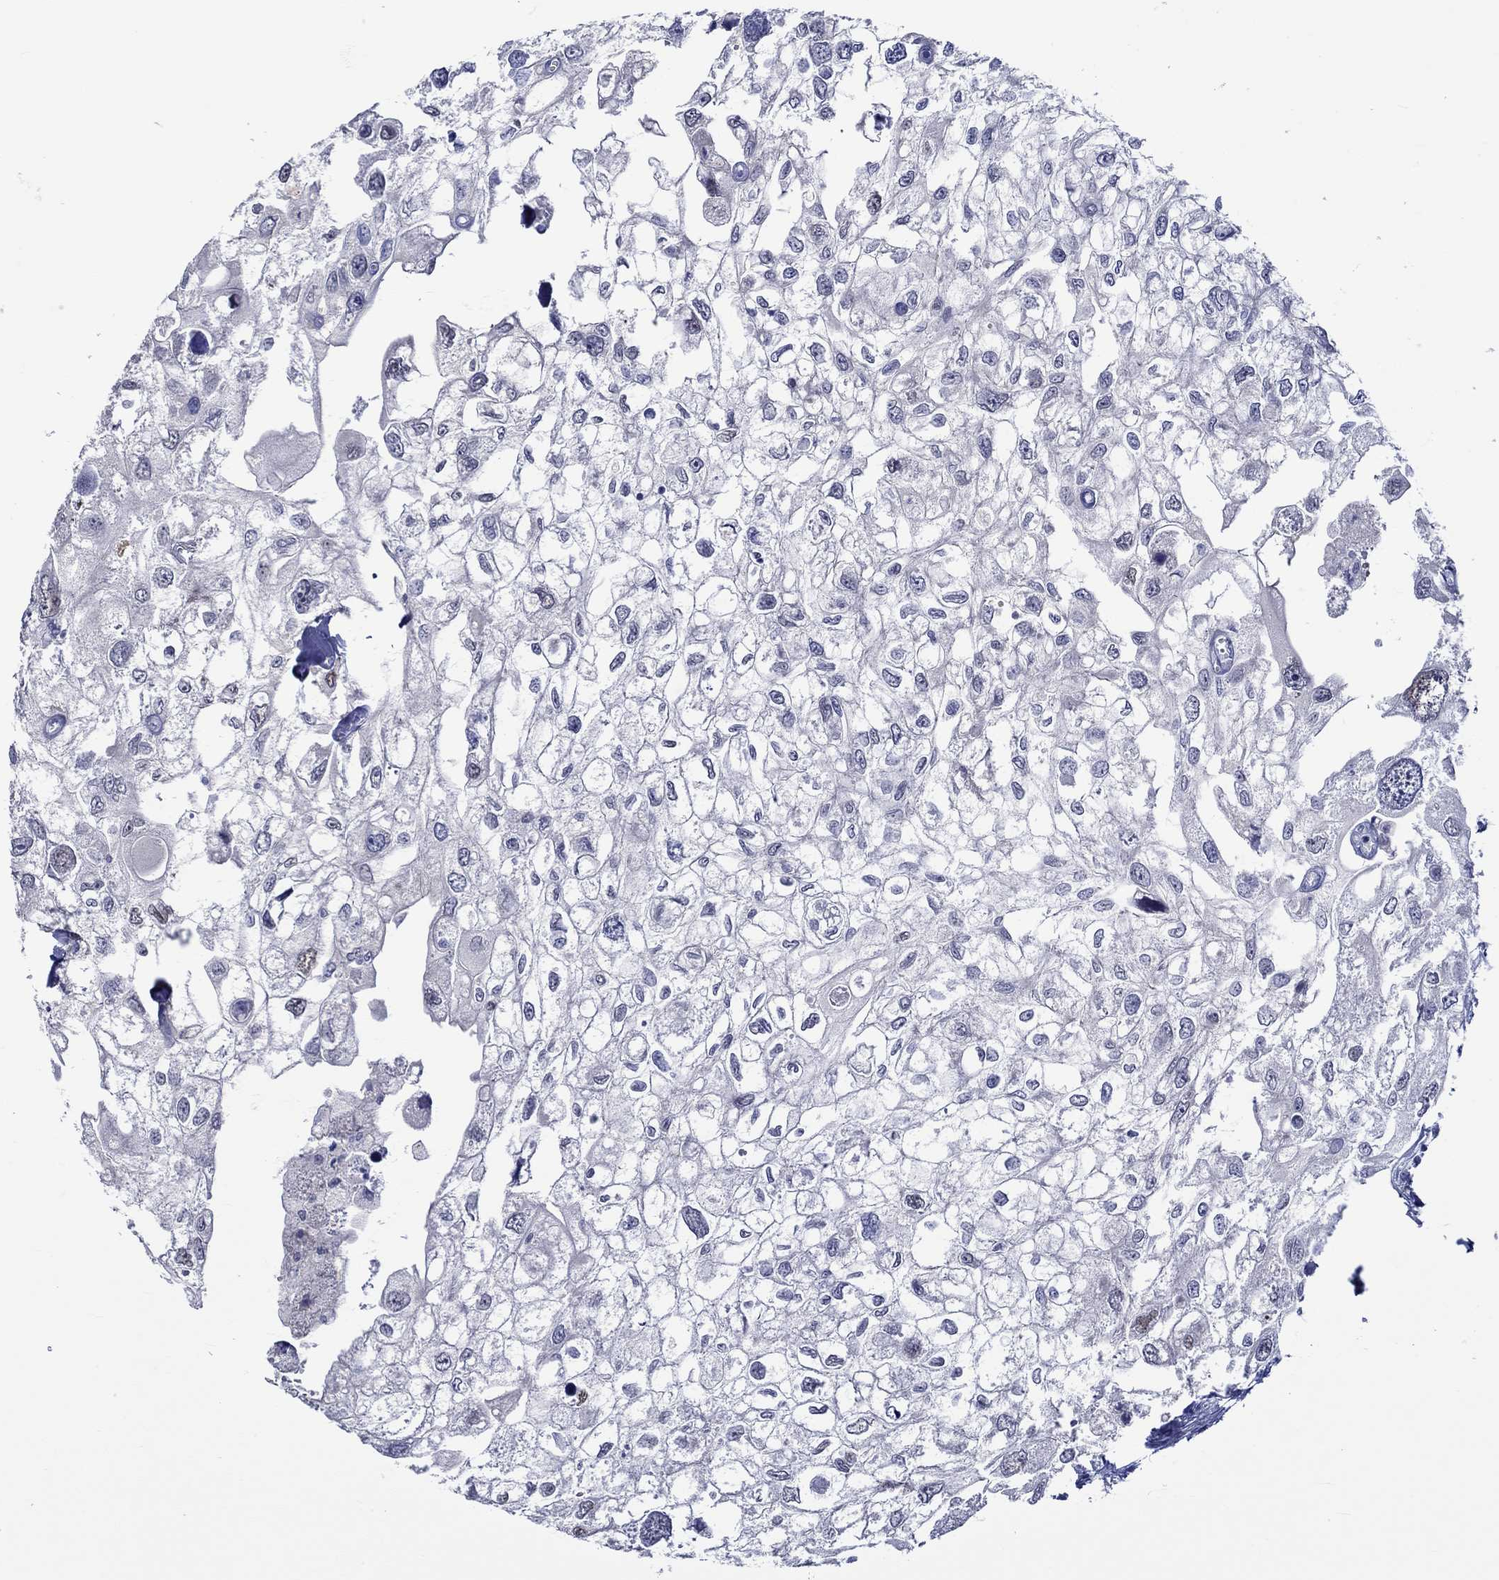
{"staining": {"intensity": "negative", "quantity": "none", "location": "none"}, "tissue": "urothelial cancer", "cell_type": "Tumor cells", "image_type": "cancer", "snomed": [{"axis": "morphology", "description": "Urothelial carcinoma, High grade"}, {"axis": "topography", "description": "Urinary bladder"}], "caption": "Urothelial carcinoma (high-grade) stained for a protein using IHC exhibits no staining tumor cells.", "gene": "KLHL35", "patient": {"sex": "male", "age": 59}}